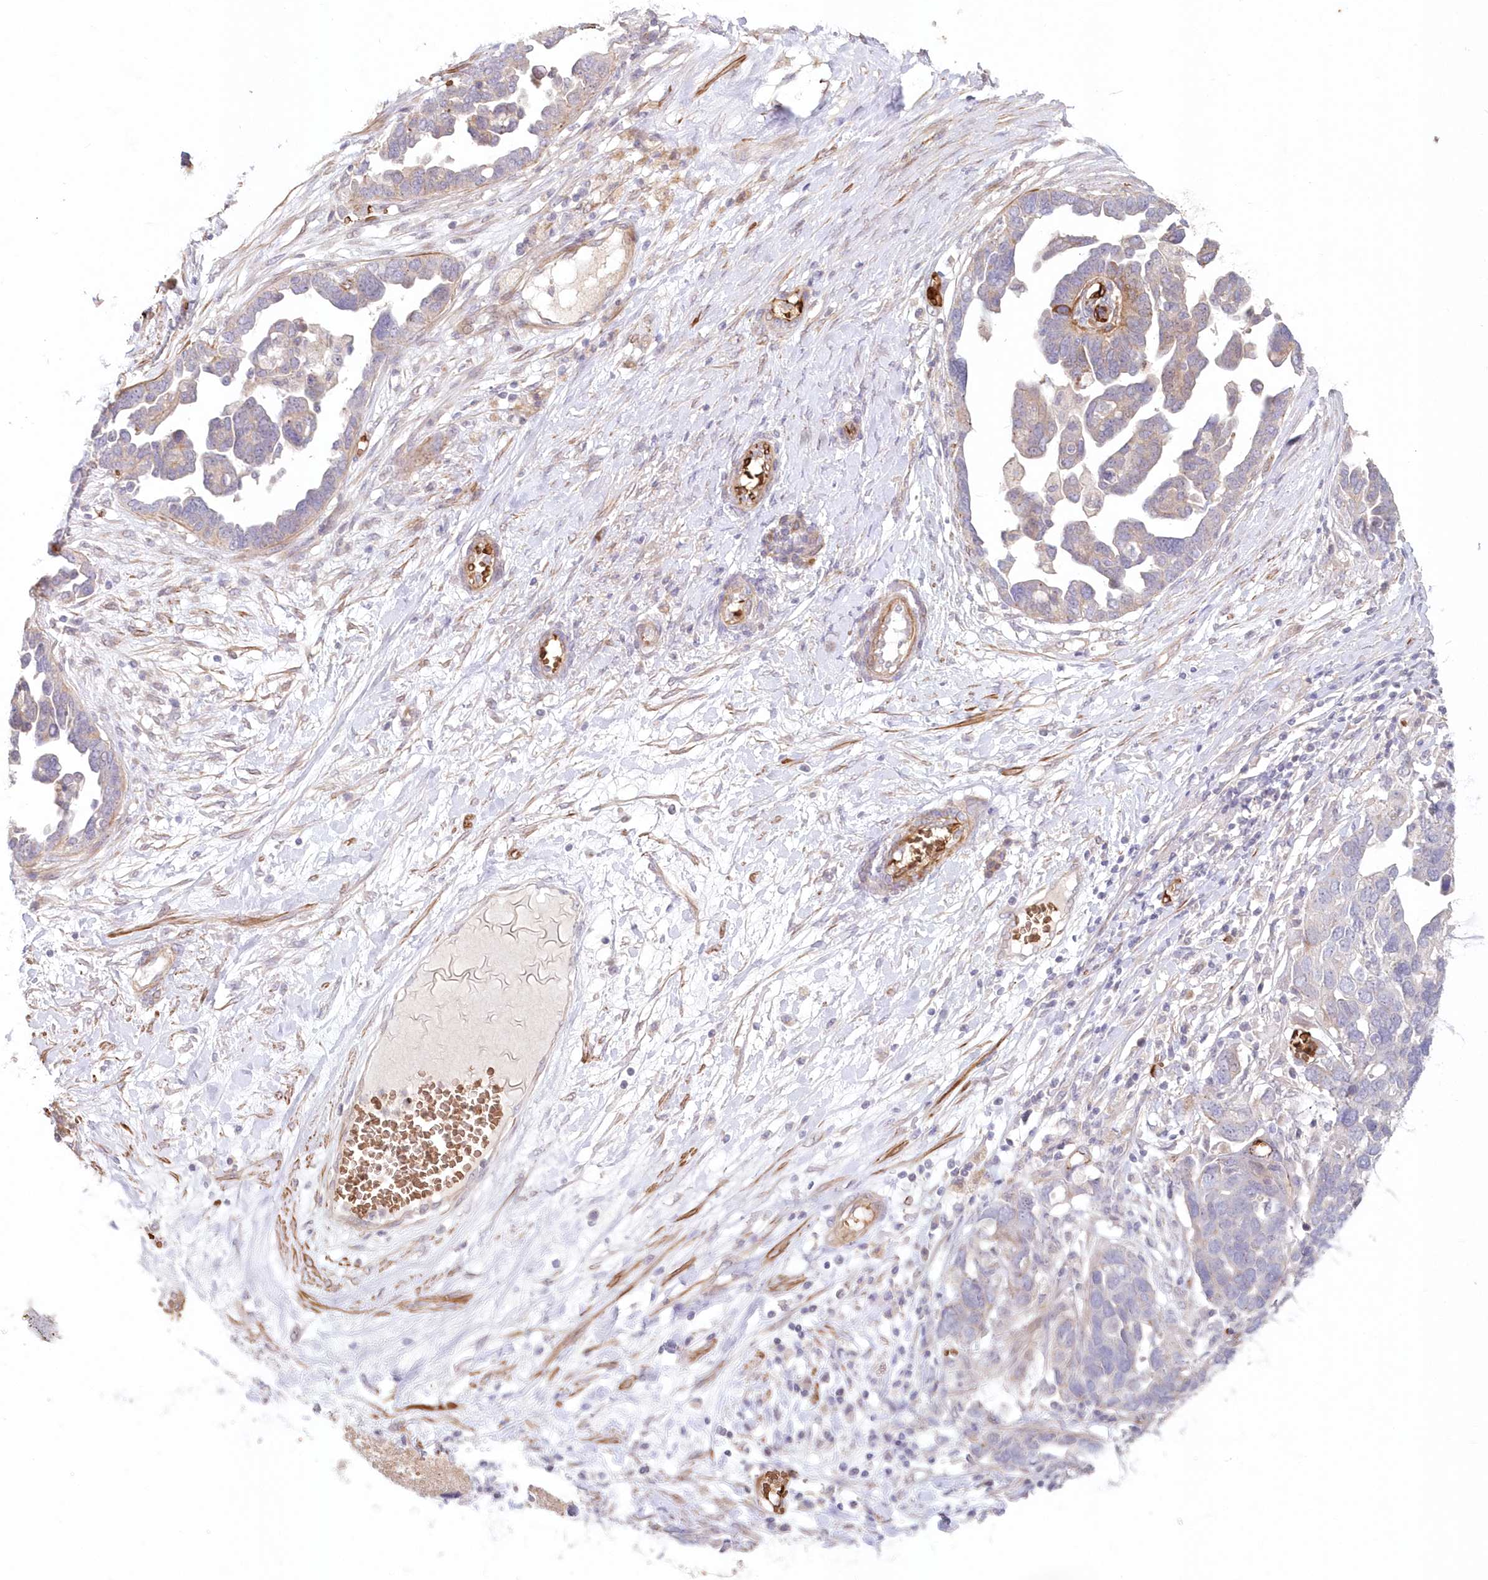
{"staining": {"intensity": "negative", "quantity": "none", "location": "none"}, "tissue": "ovarian cancer", "cell_type": "Tumor cells", "image_type": "cancer", "snomed": [{"axis": "morphology", "description": "Cystadenocarcinoma, serous, NOS"}, {"axis": "topography", "description": "Ovary"}], "caption": "DAB immunohistochemical staining of serous cystadenocarcinoma (ovarian) displays no significant expression in tumor cells.", "gene": "SERINC1", "patient": {"sex": "female", "age": 54}}